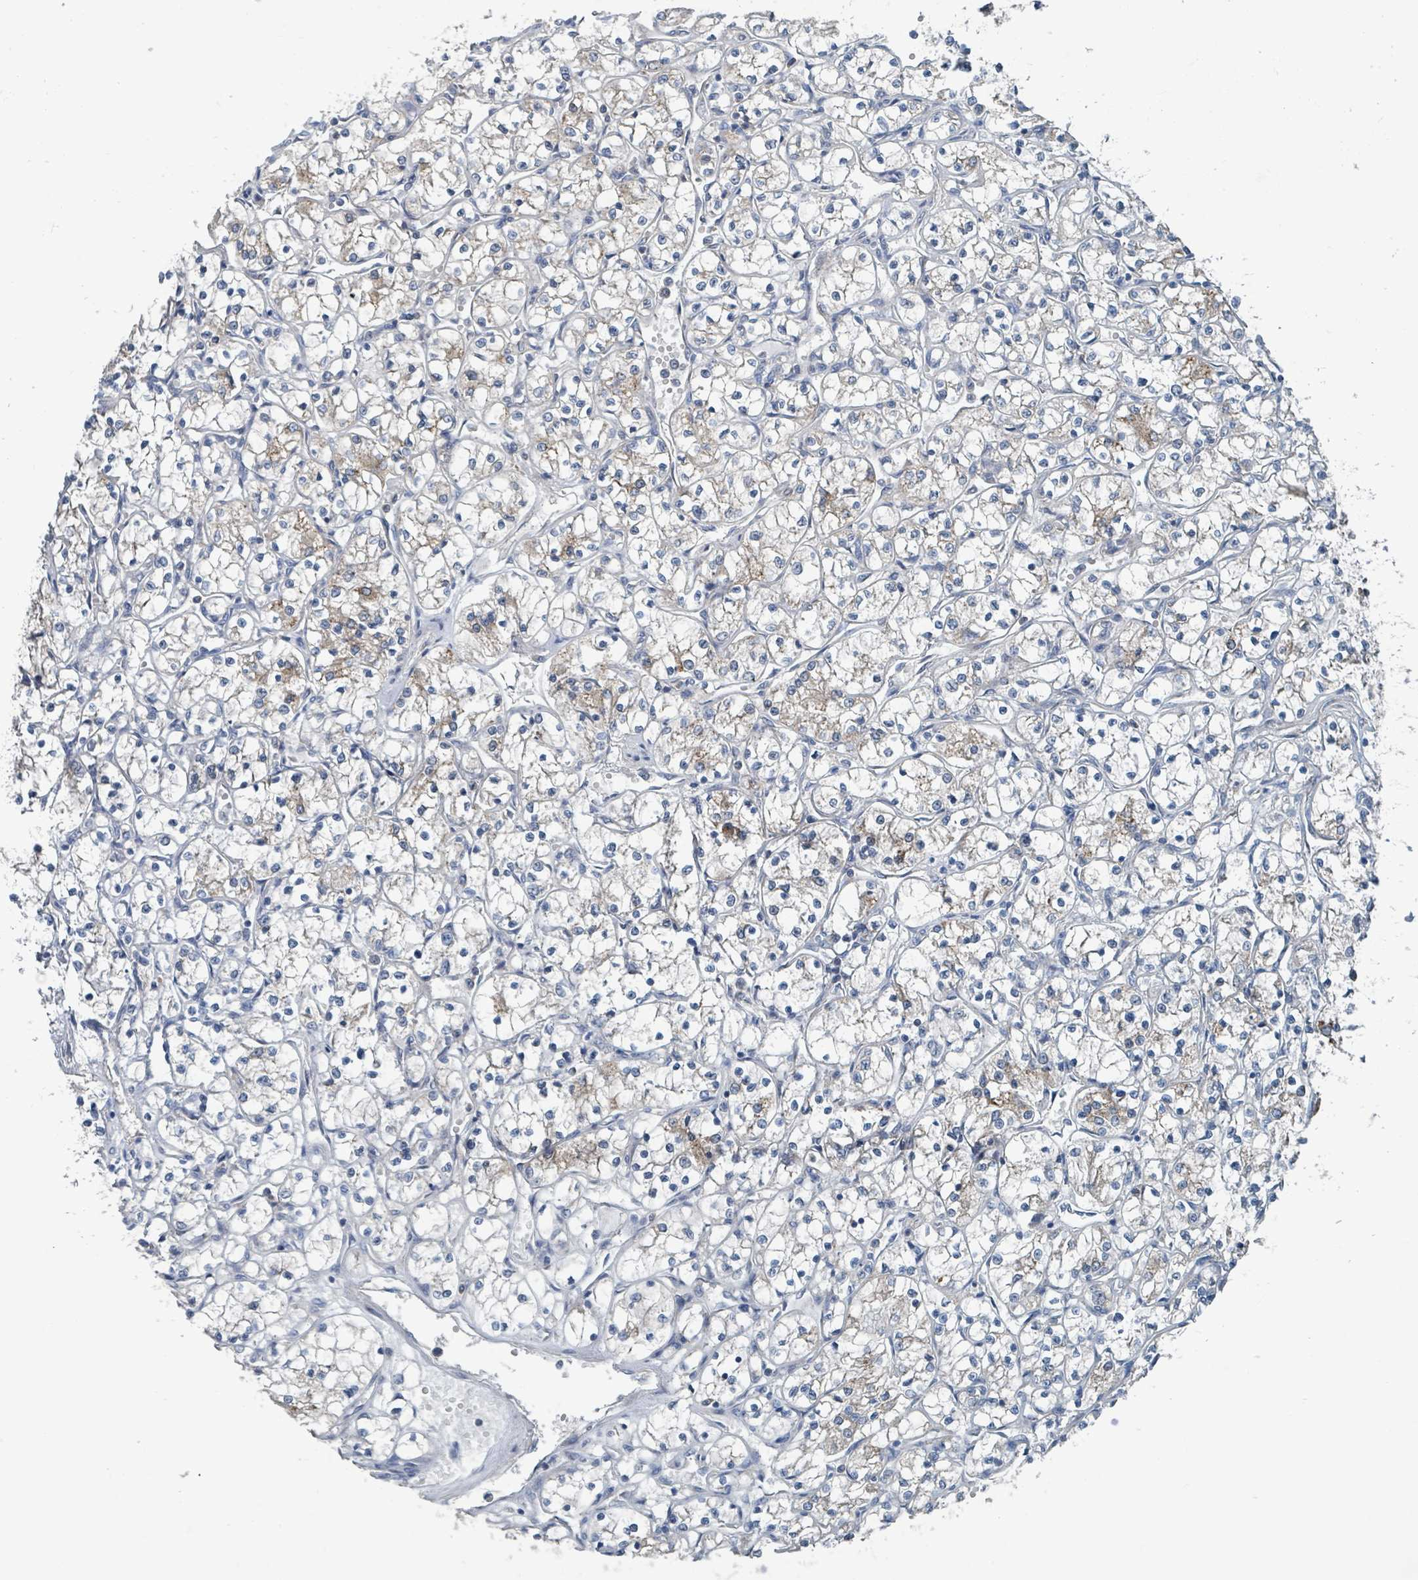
{"staining": {"intensity": "weak", "quantity": "<25%", "location": "cytoplasmic/membranous"}, "tissue": "renal cancer", "cell_type": "Tumor cells", "image_type": "cancer", "snomed": [{"axis": "morphology", "description": "Adenocarcinoma, NOS"}, {"axis": "topography", "description": "Kidney"}], "caption": "Tumor cells are negative for brown protein staining in renal cancer.", "gene": "ACBD4", "patient": {"sex": "female", "age": 69}}